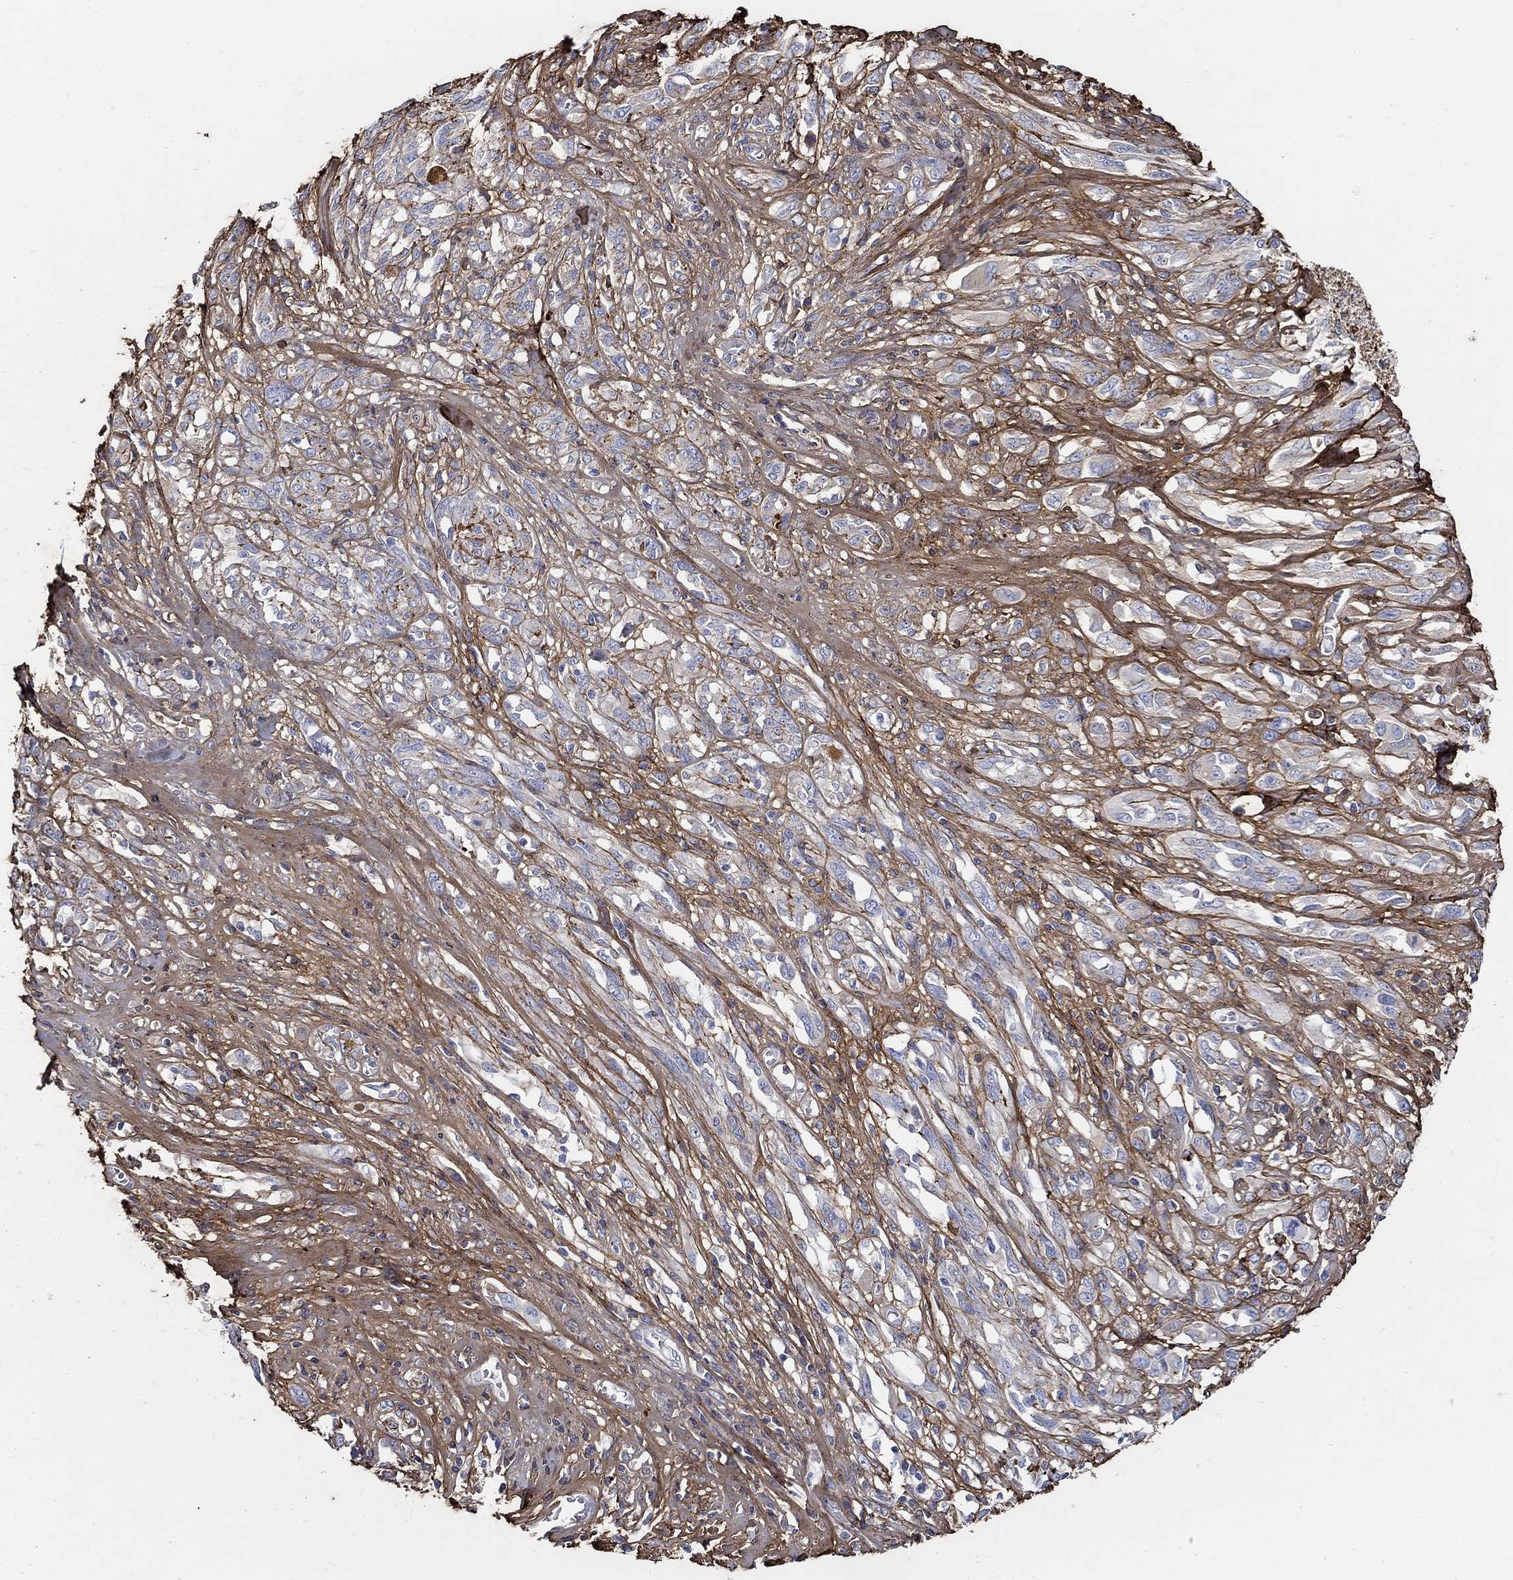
{"staining": {"intensity": "negative", "quantity": "none", "location": "none"}, "tissue": "melanoma", "cell_type": "Tumor cells", "image_type": "cancer", "snomed": [{"axis": "morphology", "description": "Malignant melanoma, NOS"}, {"axis": "topography", "description": "Skin"}], "caption": "Protein analysis of melanoma displays no significant positivity in tumor cells.", "gene": "TGFBI", "patient": {"sex": "female", "age": 91}}